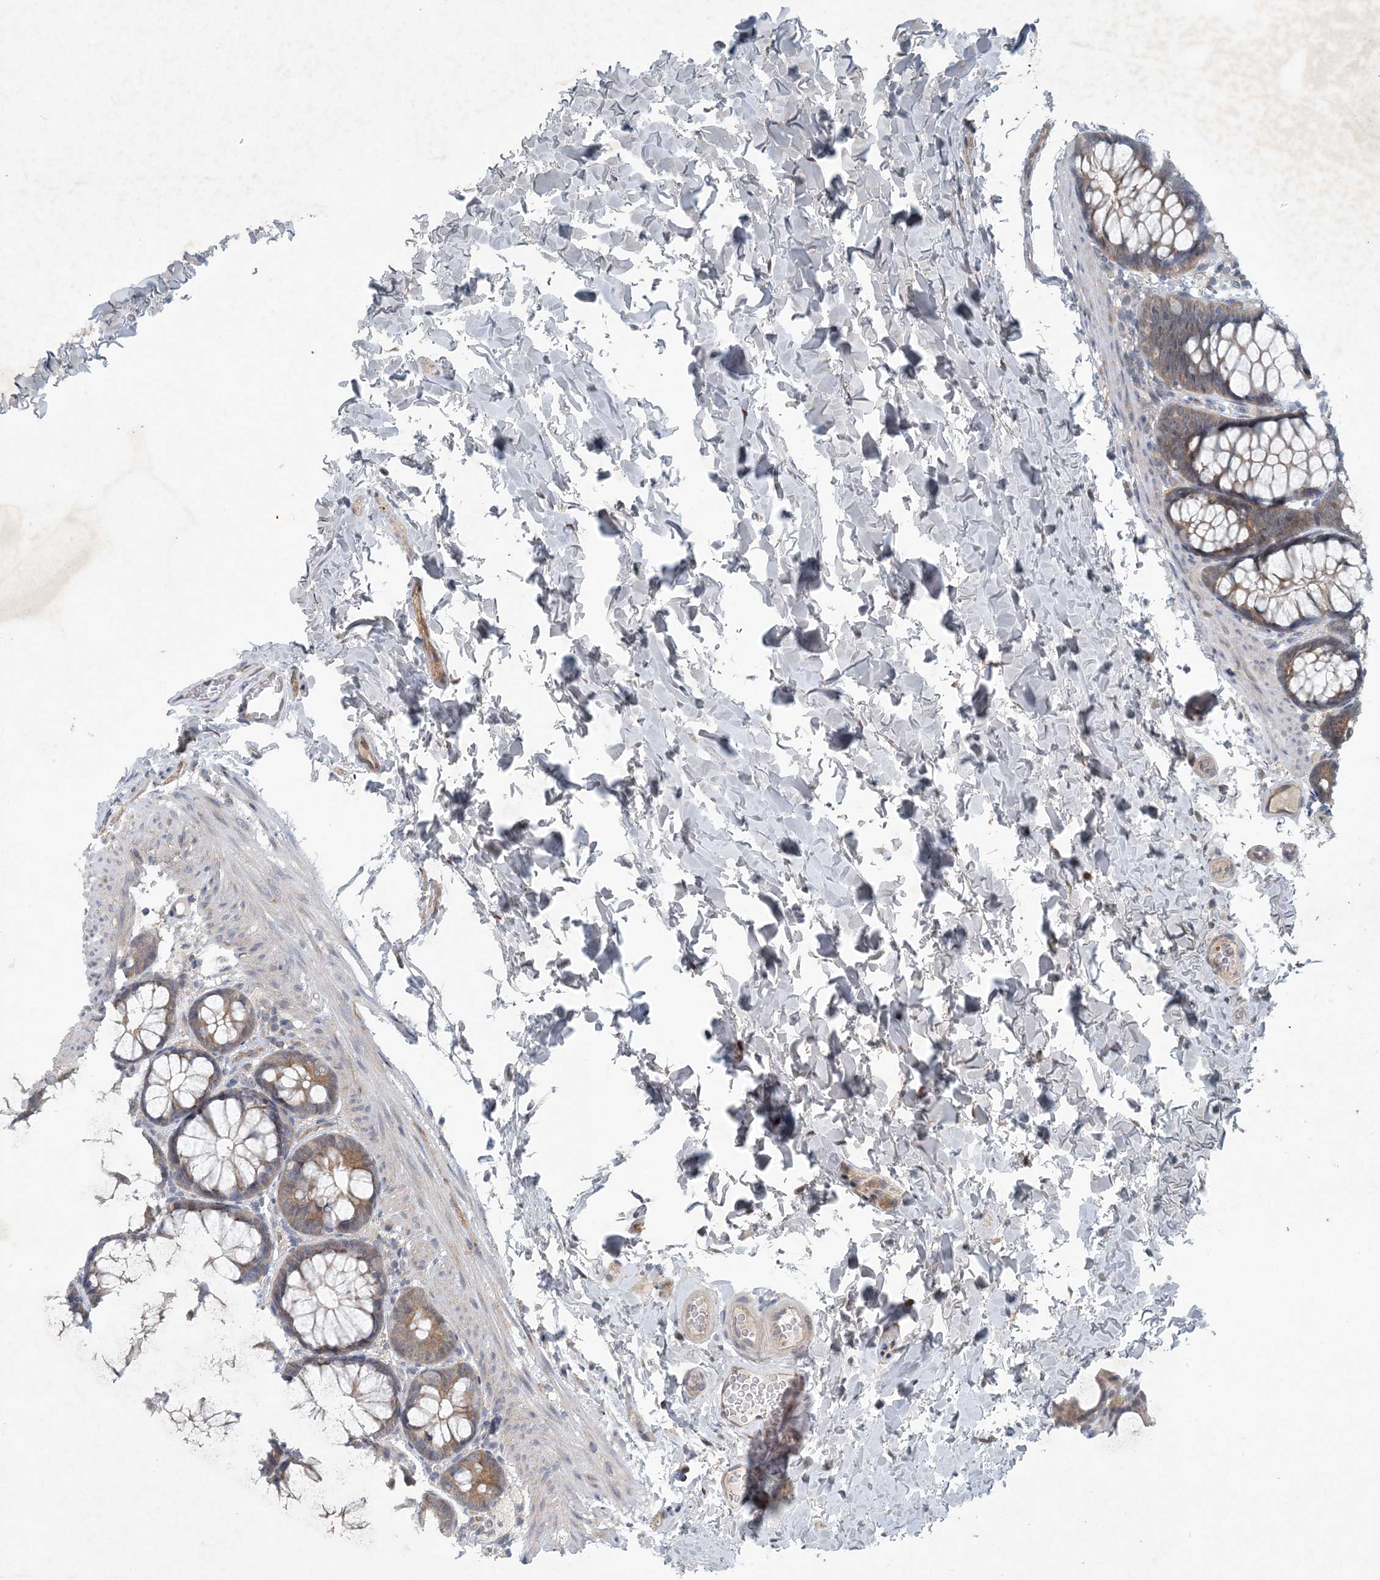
{"staining": {"intensity": "weak", "quantity": "25%-75%", "location": "cytoplasmic/membranous"}, "tissue": "colon", "cell_type": "Endothelial cells", "image_type": "normal", "snomed": [{"axis": "morphology", "description": "Normal tissue, NOS"}, {"axis": "topography", "description": "Colon"}], "caption": "Immunohistochemical staining of unremarkable human colon shows 25%-75% levels of weak cytoplasmic/membranous protein expression in about 25%-75% of endothelial cells. The staining is performed using DAB (3,3'-diaminobenzidine) brown chromogen to label protein expression. The nuclei are counter-stained blue using hematoxylin.", "gene": "HIKESHI", "patient": {"sex": "male", "age": 47}}